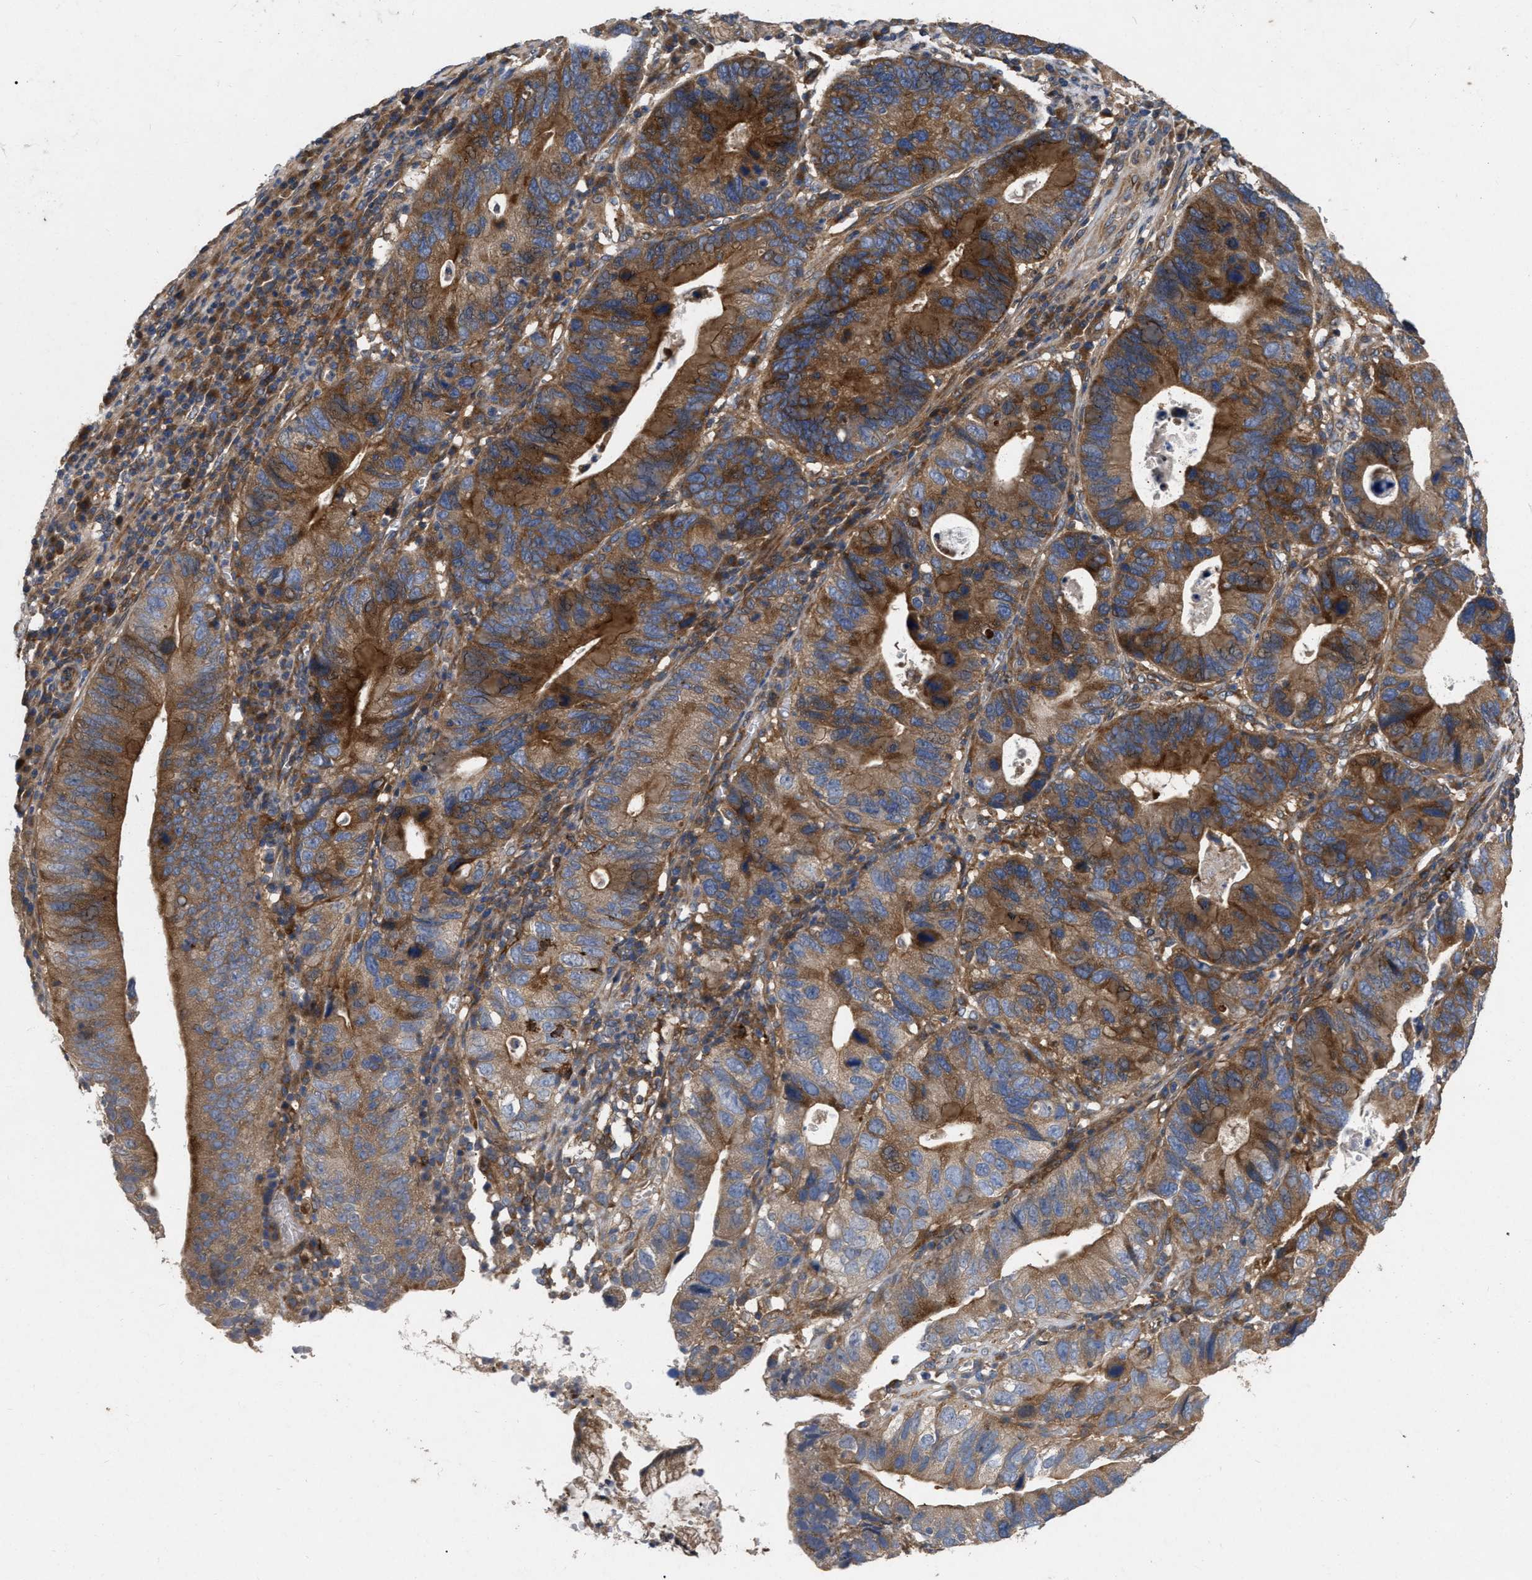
{"staining": {"intensity": "strong", "quantity": ">75%", "location": "cytoplasmic/membranous"}, "tissue": "stomach cancer", "cell_type": "Tumor cells", "image_type": "cancer", "snomed": [{"axis": "morphology", "description": "Adenocarcinoma, NOS"}, {"axis": "topography", "description": "Stomach"}], "caption": "Human stomach adenocarcinoma stained with a protein marker reveals strong staining in tumor cells.", "gene": "CDKN2C", "patient": {"sex": "male", "age": 59}}